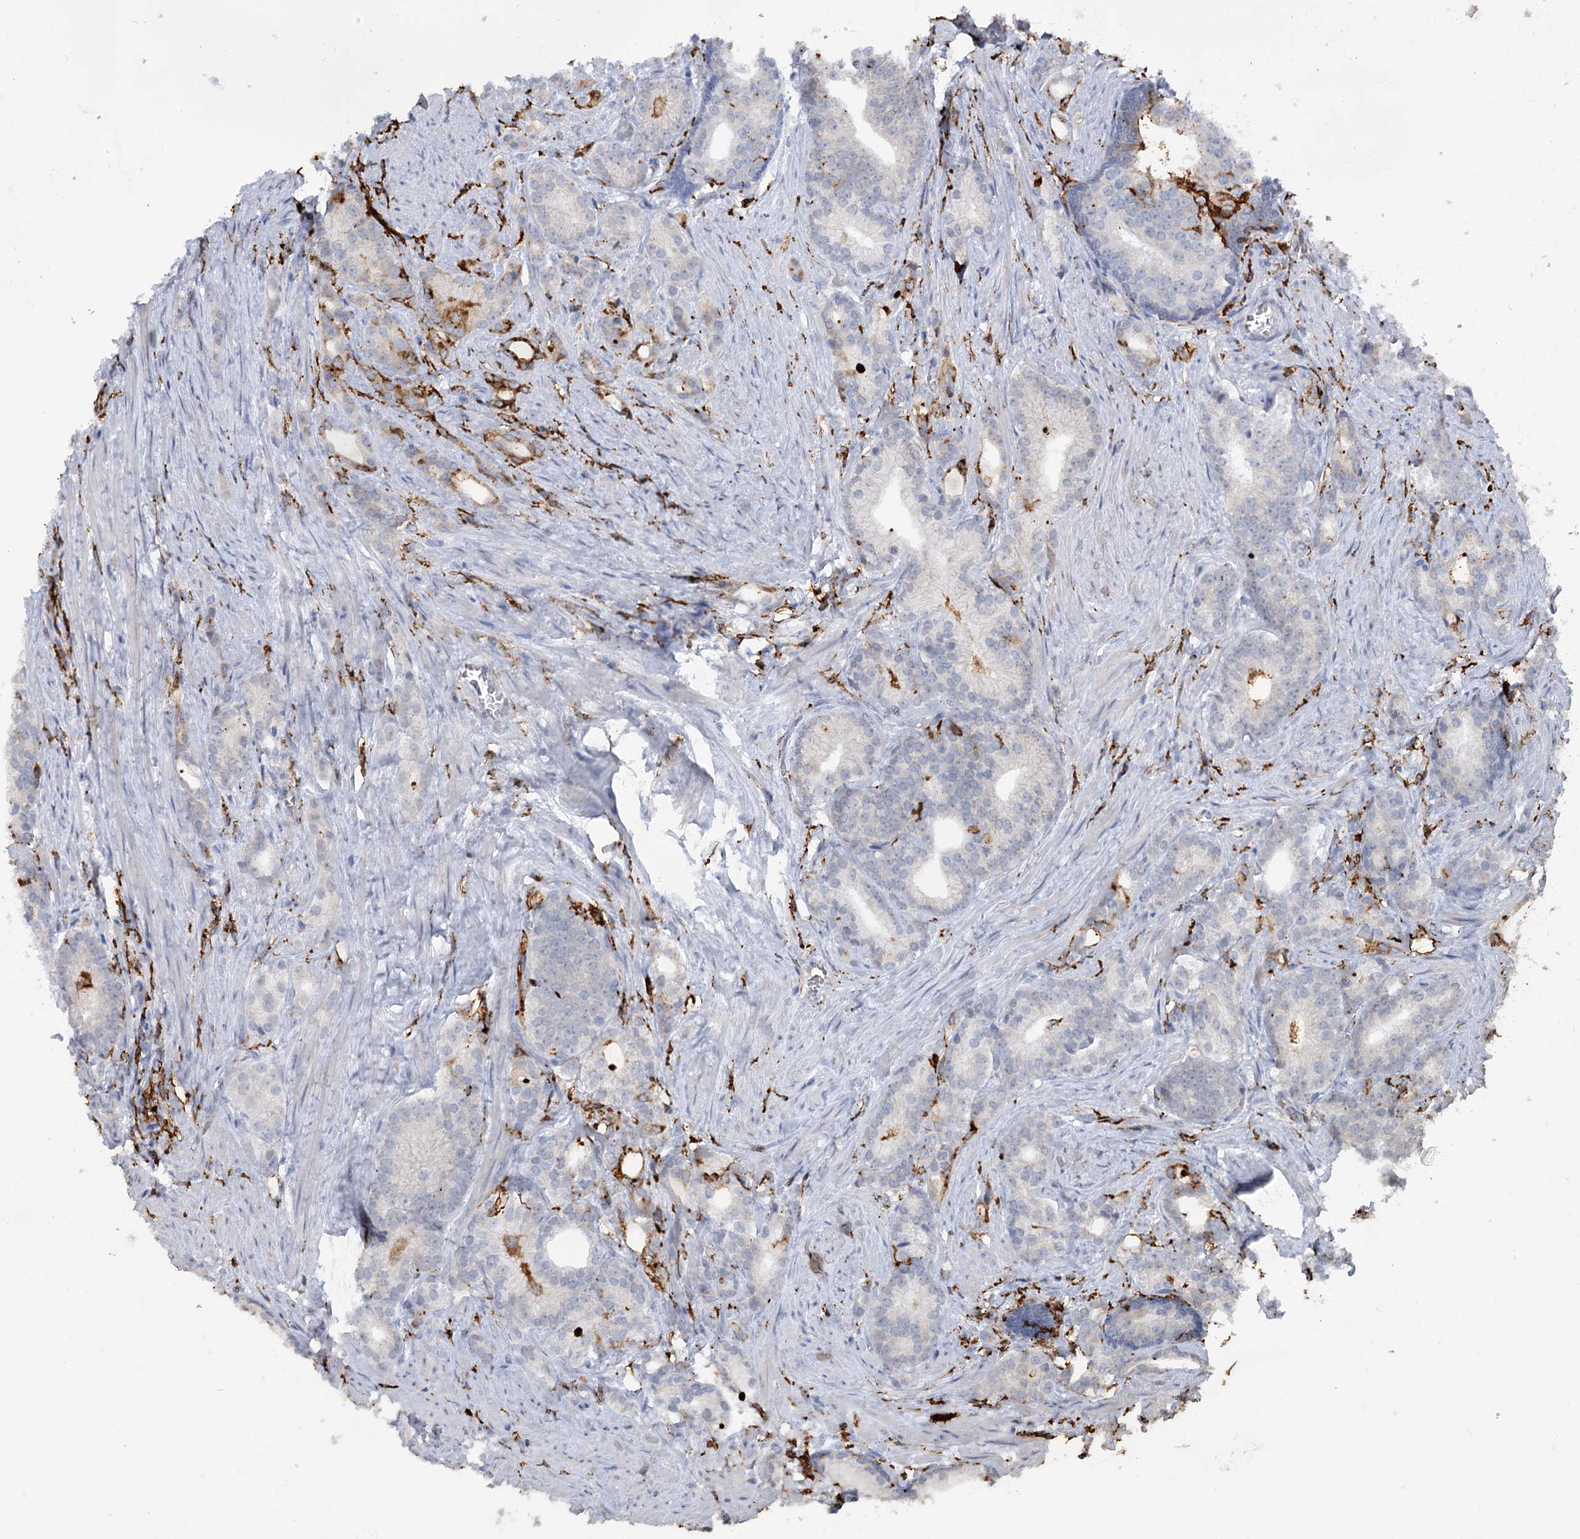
{"staining": {"intensity": "negative", "quantity": "none", "location": "none"}, "tissue": "prostate cancer", "cell_type": "Tumor cells", "image_type": "cancer", "snomed": [{"axis": "morphology", "description": "Adenocarcinoma, Low grade"}, {"axis": "topography", "description": "Prostate"}], "caption": "The immunohistochemistry histopathology image has no significant expression in tumor cells of prostate cancer tissue.", "gene": "PIWIL4", "patient": {"sex": "male", "age": 71}}